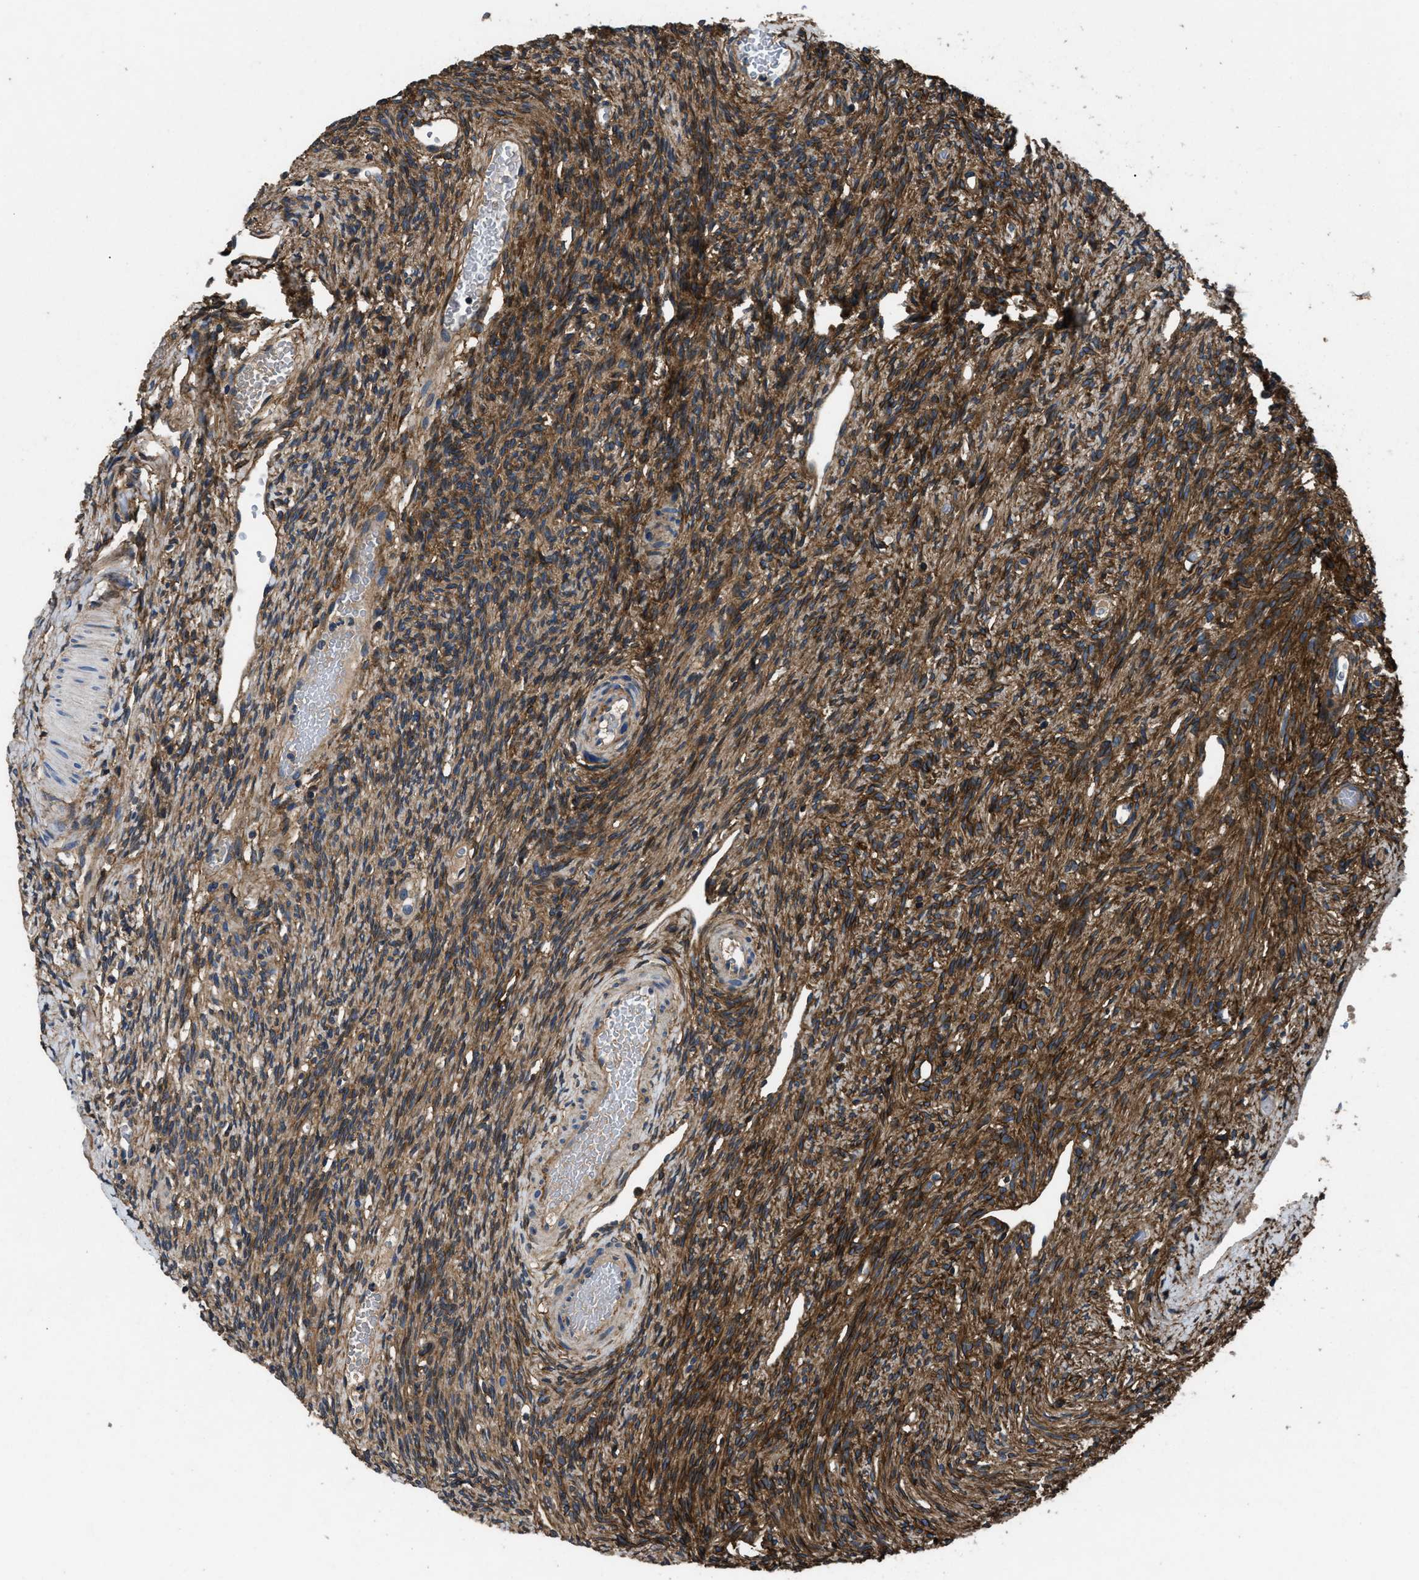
{"staining": {"intensity": "moderate", "quantity": ">75%", "location": "cytoplasmic/membranous"}, "tissue": "ovary", "cell_type": "Ovarian stroma cells", "image_type": "normal", "snomed": [{"axis": "morphology", "description": "Normal tissue, NOS"}, {"axis": "topography", "description": "Ovary"}], "caption": "A high-resolution photomicrograph shows immunohistochemistry (IHC) staining of benign ovary, which displays moderate cytoplasmic/membranous positivity in about >75% of ovarian stroma cells.", "gene": "CD276", "patient": {"sex": "female", "age": 33}}